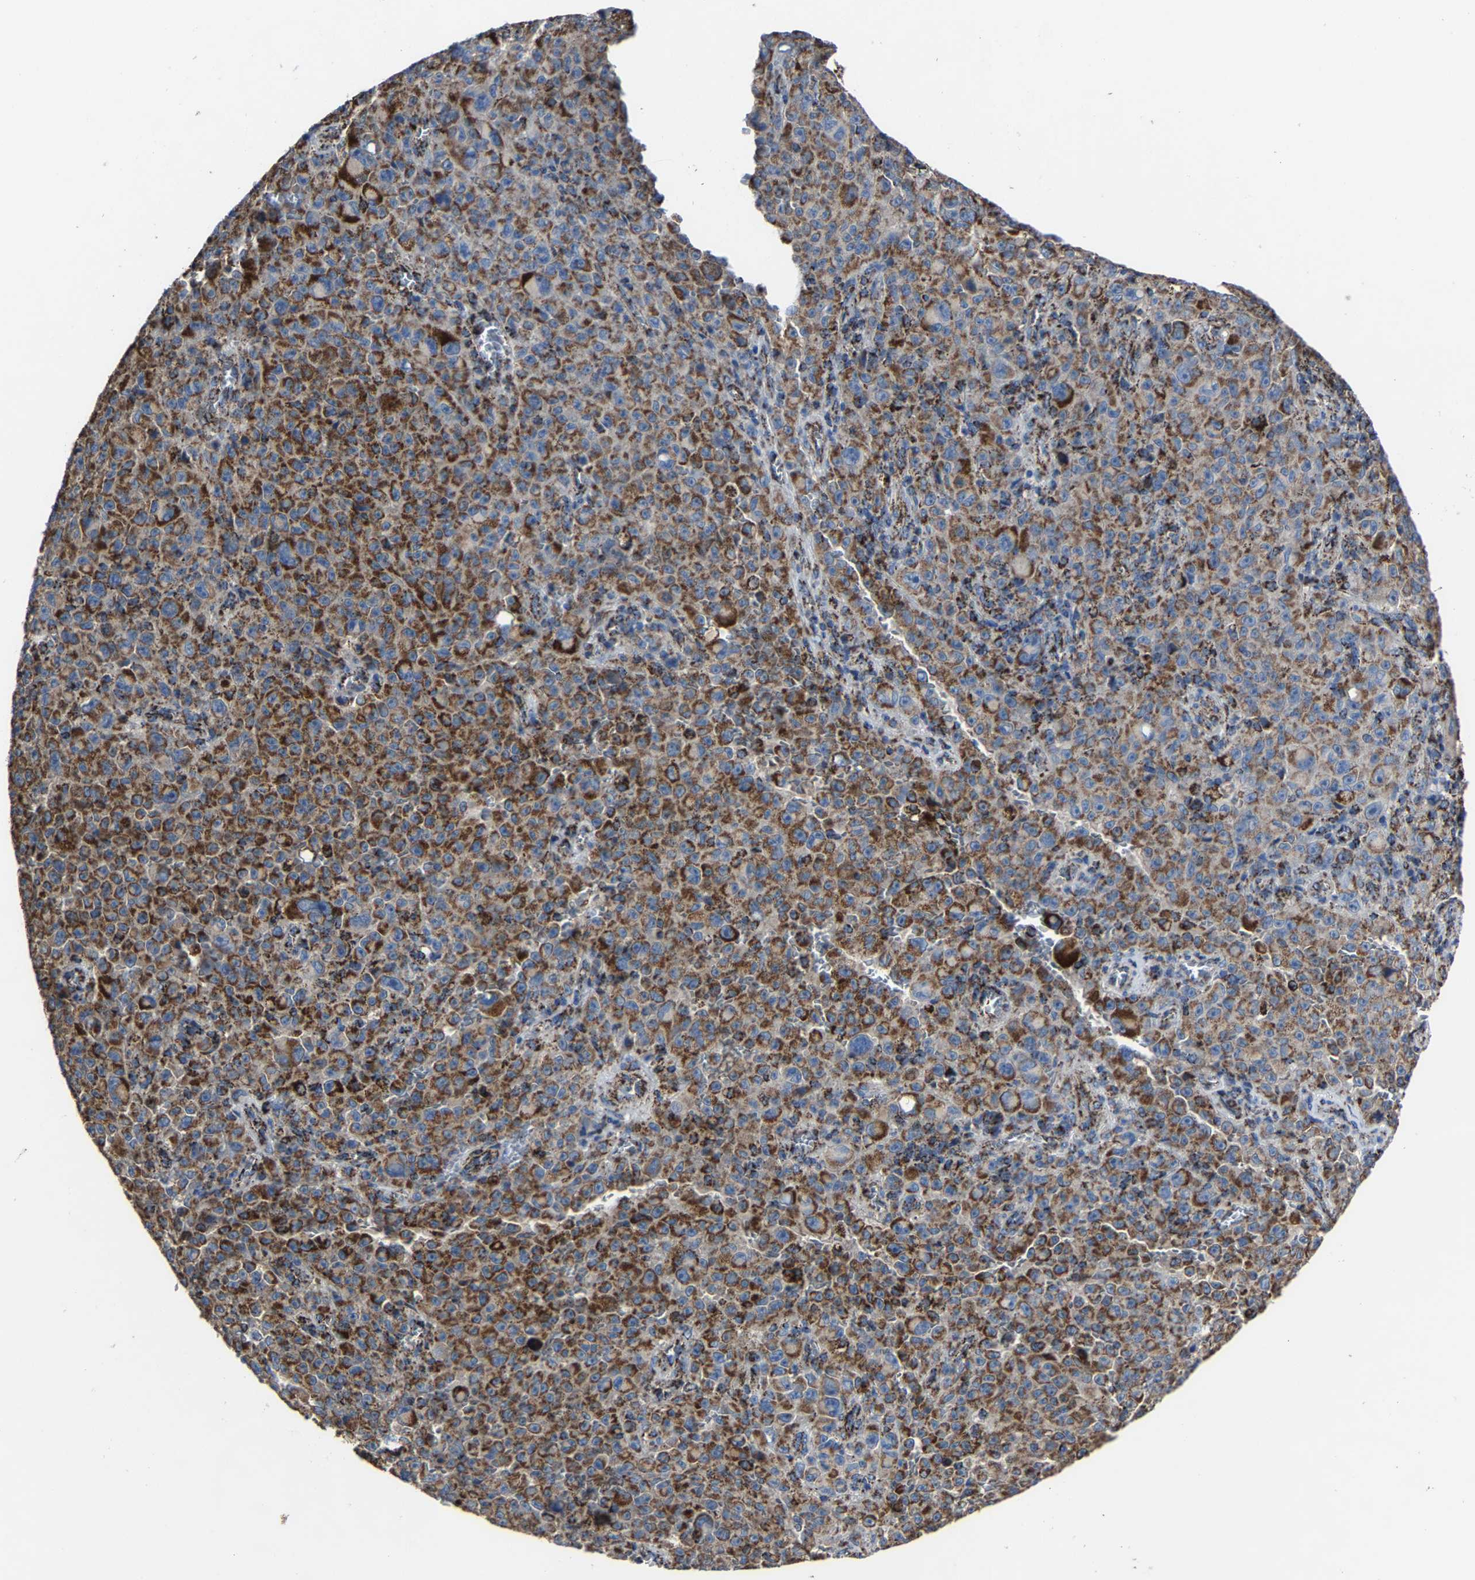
{"staining": {"intensity": "strong", "quantity": ">75%", "location": "cytoplasmic/membranous"}, "tissue": "melanoma", "cell_type": "Tumor cells", "image_type": "cancer", "snomed": [{"axis": "morphology", "description": "Malignant melanoma, NOS"}, {"axis": "topography", "description": "Skin"}], "caption": "Melanoma stained with a brown dye exhibits strong cytoplasmic/membranous positive positivity in about >75% of tumor cells.", "gene": "NDUFV3", "patient": {"sex": "female", "age": 82}}